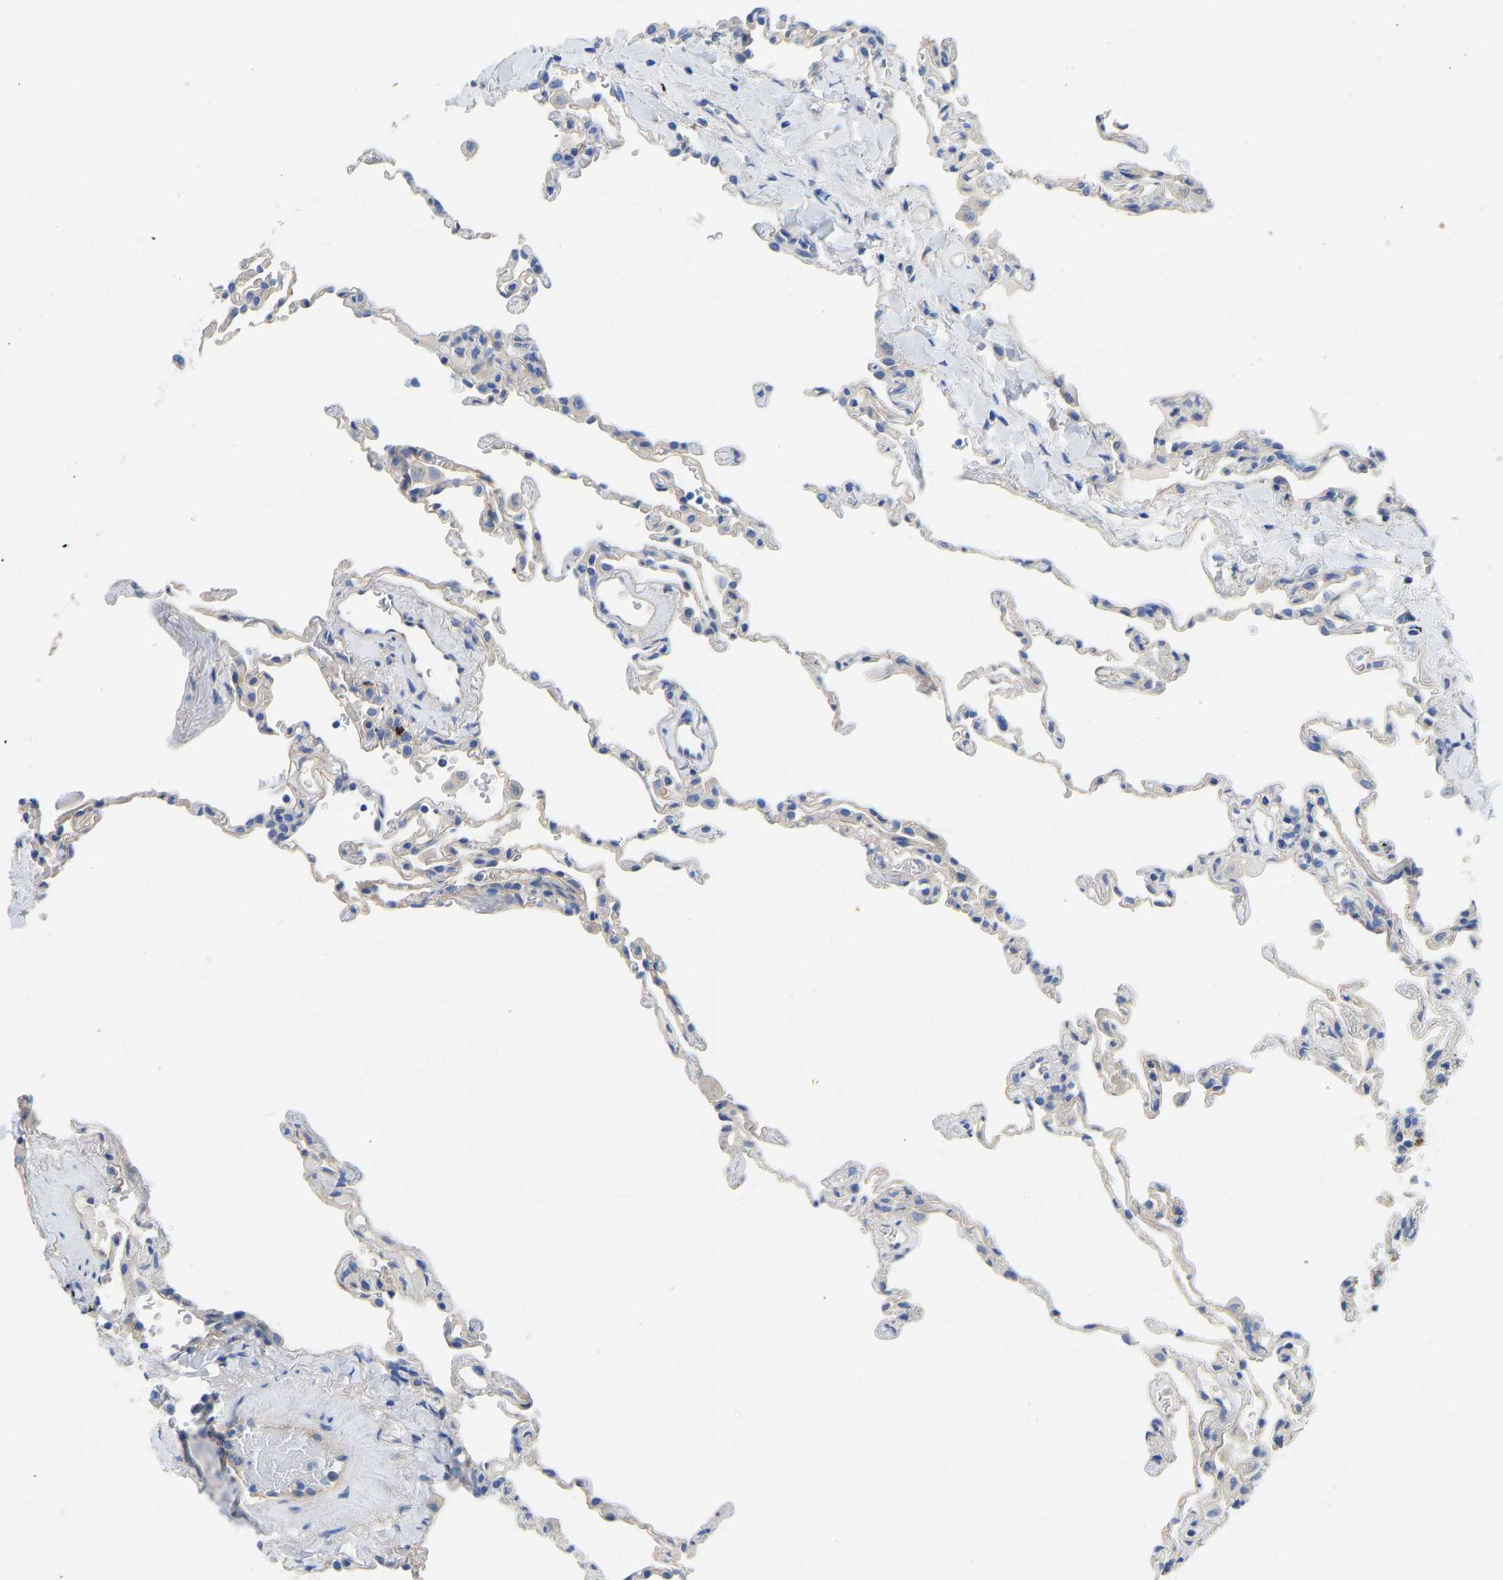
{"staining": {"intensity": "negative", "quantity": "none", "location": "none"}, "tissue": "lung", "cell_type": "Alveolar cells", "image_type": "normal", "snomed": [{"axis": "morphology", "description": "Normal tissue, NOS"}, {"axis": "topography", "description": "Lung"}], "caption": "Lung stained for a protein using immunohistochemistry (IHC) shows no positivity alveolar cells.", "gene": "CHAD", "patient": {"sex": "male", "age": 59}}